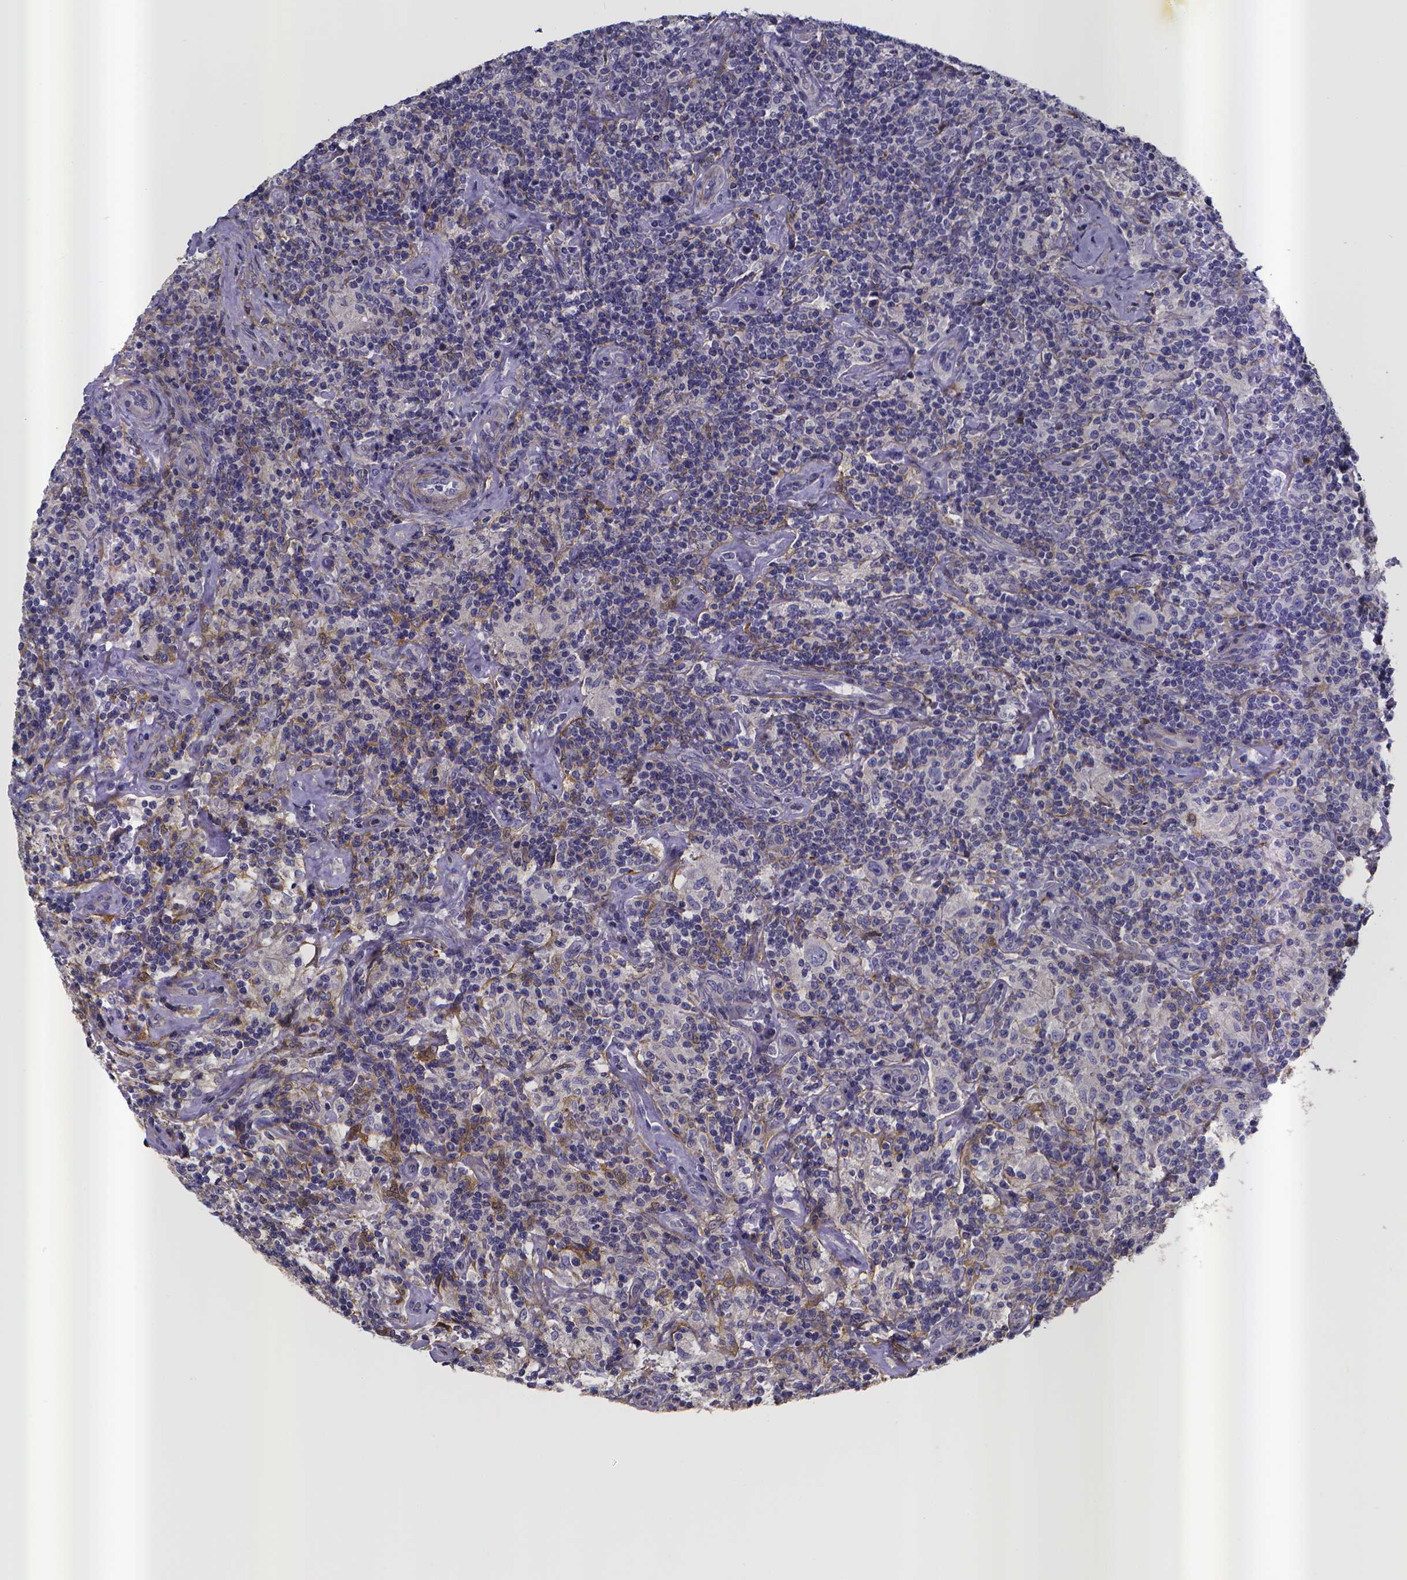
{"staining": {"intensity": "negative", "quantity": "none", "location": "none"}, "tissue": "lymphoma", "cell_type": "Tumor cells", "image_type": "cancer", "snomed": [{"axis": "morphology", "description": "Hodgkin's disease, NOS"}, {"axis": "topography", "description": "Lymph node"}], "caption": "This micrograph is of lymphoma stained with immunohistochemistry to label a protein in brown with the nuclei are counter-stained blue. There is no staining in tumor cells. Nuclei are stained in blue.", "gene": "RERG", "patient": {"sex": "male", "age": 70}}